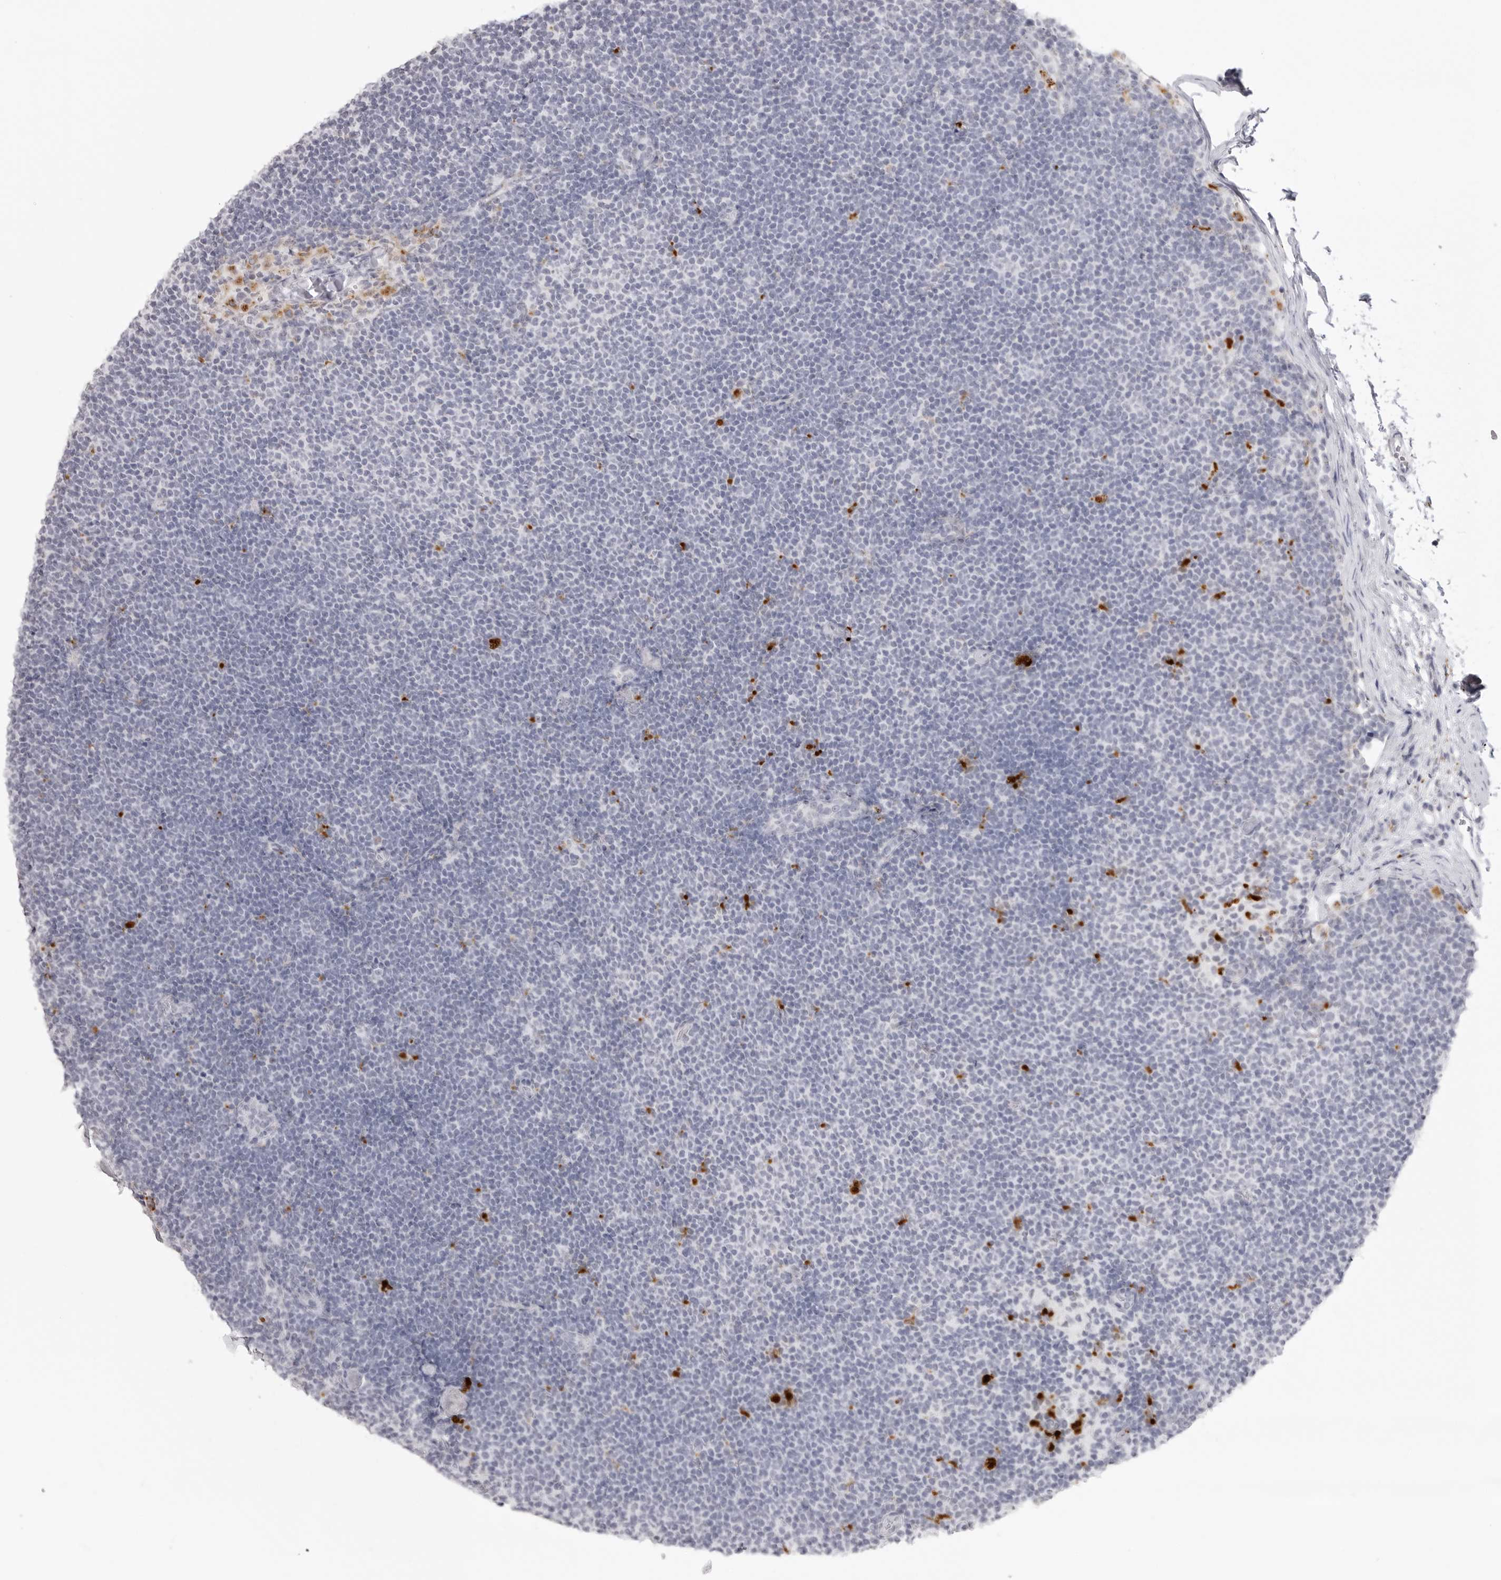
{"staining": {"intensity": "negative", "quantity": "none", "location": "none"}, "tissue": "lymphoma", "cell_type": "Tumor cells", "image_type": "cancer", "snomed": [{"axis": "morphology", "description": "Malignant lymphoma, non-Hodgkin's type, Low grade"}, {"axis": "topography", "description": "Lymph node"}], "caption": "High power microscopy micrograph of an IHC micrograph of low-grade malignant lymphoma, non-Hodgkin's type, revealing no significant staining in tumor cells.", "gene": "IL25", "patient": {"sex": "female", "age": 53}}